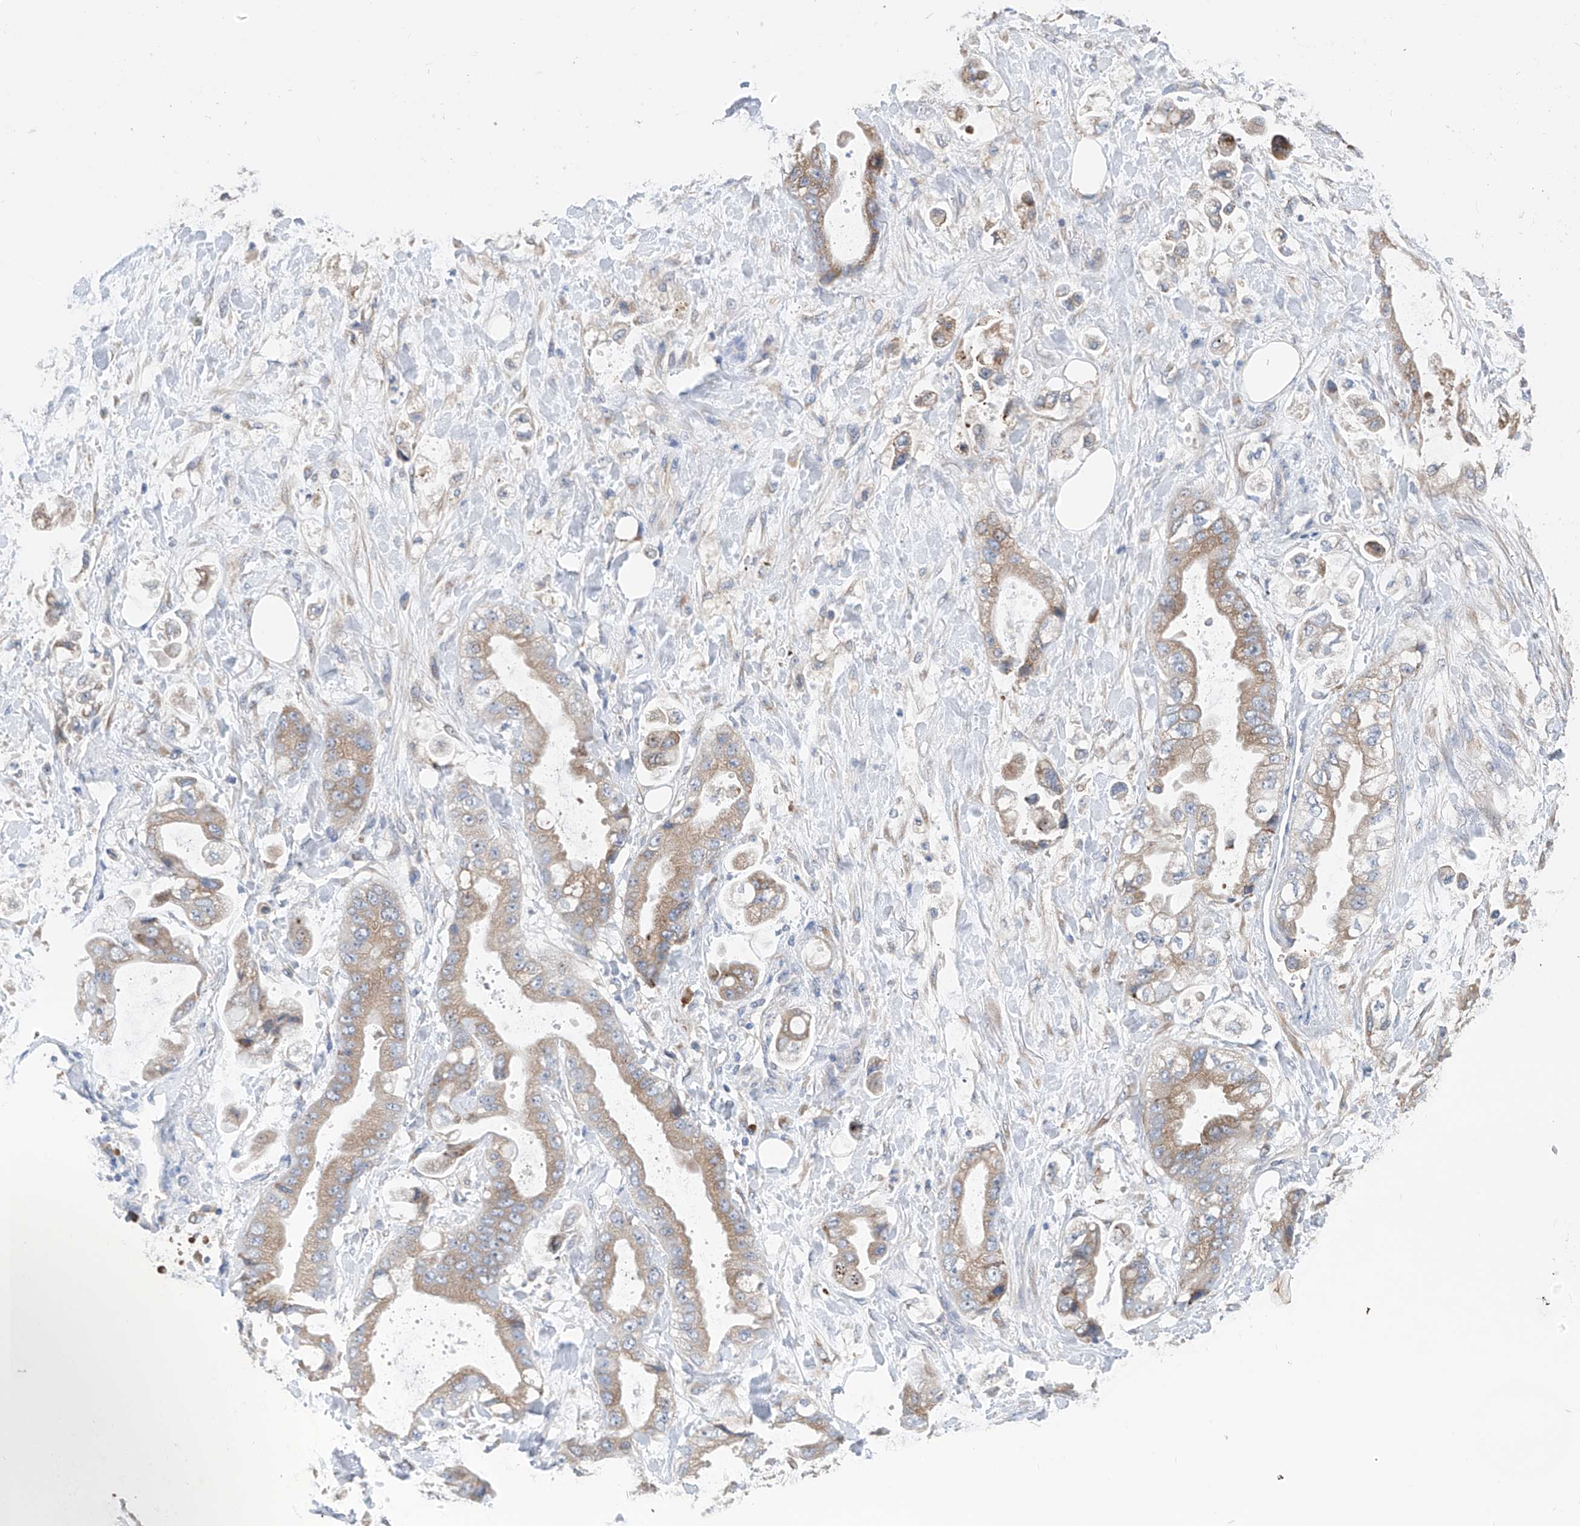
{"staining": {"intensity": "moderate", "quantity": ">75%", "location": "cytoplasmic/membranous"}, "tissue": "stomach cancer", "cell_type": "Tumor cells", "image_type": "cancer", "snomed": [{"axis": "morphology", "description": "Adenocarcinoma, NOS"}, {"axis": "topography", "description": "Stomach"}], "caption": "Moderate cytoplasmic/membranous positivity is present in about >75% of tumor cells in stomach adenocarcinoma.", "gene": "REC8", "patient": {"sex": "male", "age": 62}}